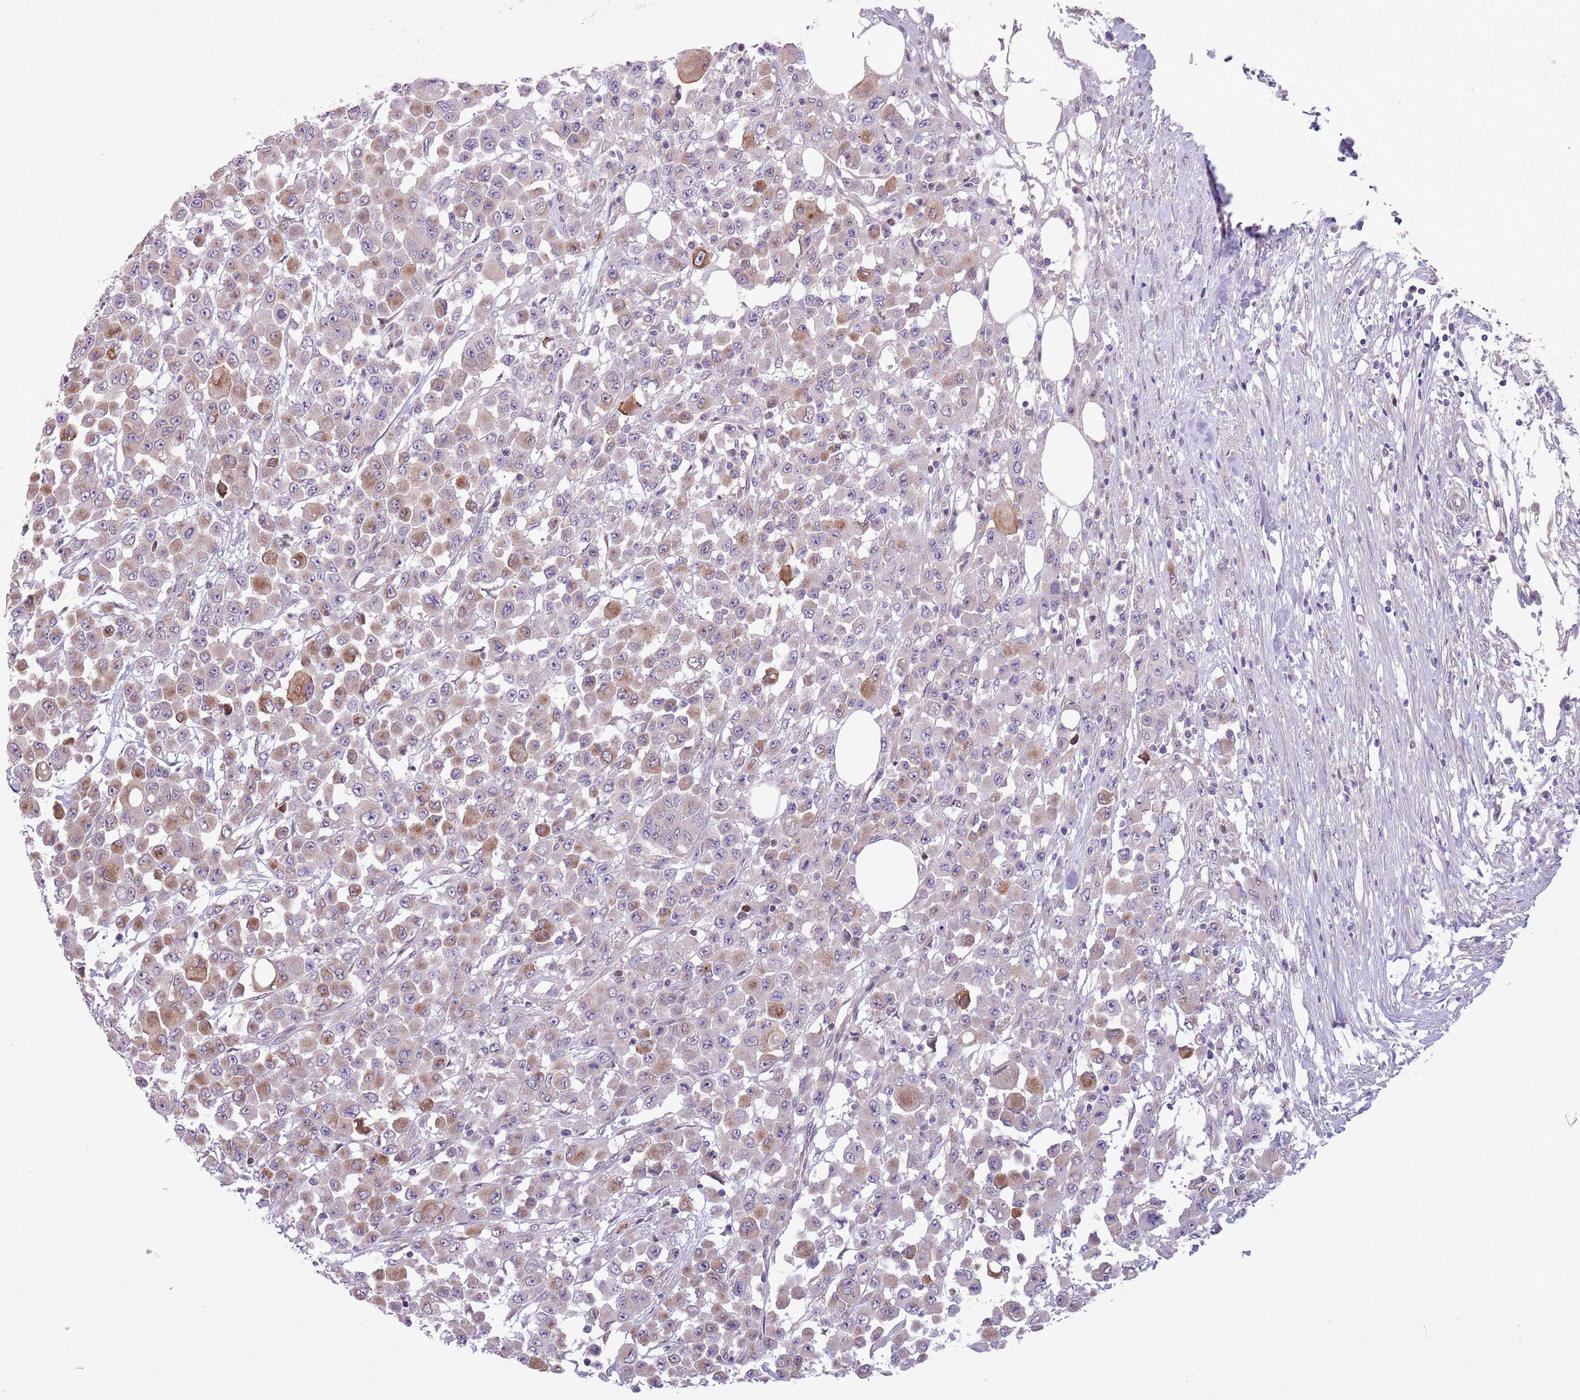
{"staining": {"intensity": "moderate", "quantity": "25%-75%", "location": "cytoplasmic/membranous"}, "tissue": "colorectal cancer", "cell_type": "Tumor cells", "image_type": "cancer", "snomed": [{"axis": "morphology", "description": "Adenocarcinoma, NOS"}, {"axis": "topography", "description": "Colon"}], "caption": "Colorectal cancer (adenocarcinoma) stained for a protein (brown) displays moderate cytoplasmic/membranous positive expression in approximately 25%-75% of tumor cells.", "gene": "CCND2", "patient": {"sex": "male", "age": 51}}